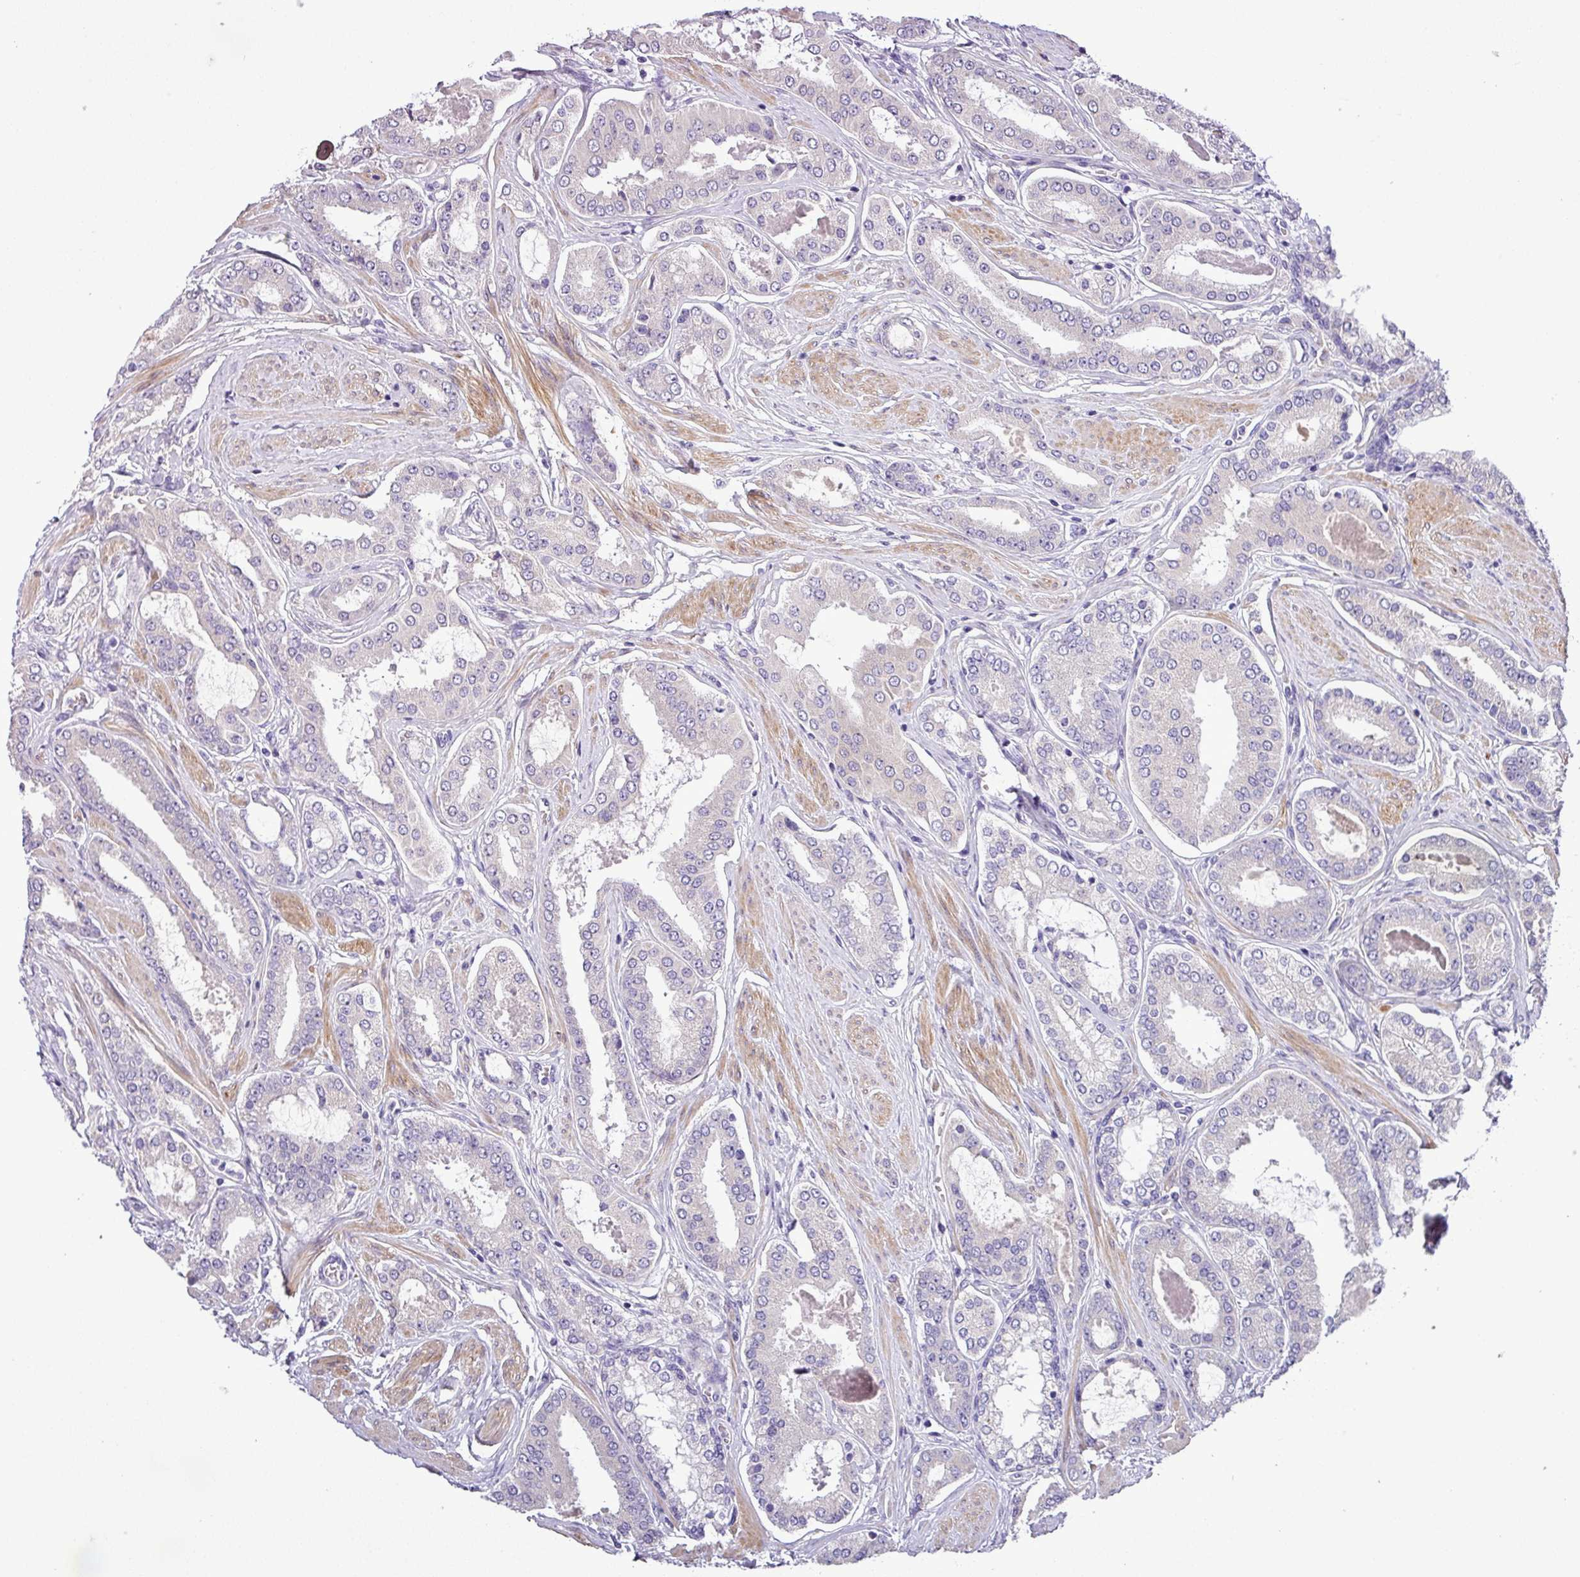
{"staining": {"intensity": "negative", "quantity": "none", "location": "none"}, "tissue": "prostate cancer", "cell_type": "Tumor cells", "image_type": "cancer", "snomed": [{"axis": "morphology", "description": "Adenocarcinoma, Low grade"}, {"axis": "topography", "description": "Prostate"}], "caption": "This is a photomicrograph of immunohistochemistry (IHC) staining of prostate low-grade adenocarcinoma, which shows no staining in tumor cells.", "gene": "MOCS3", "patient": {"sex": "male", "age": 42}}